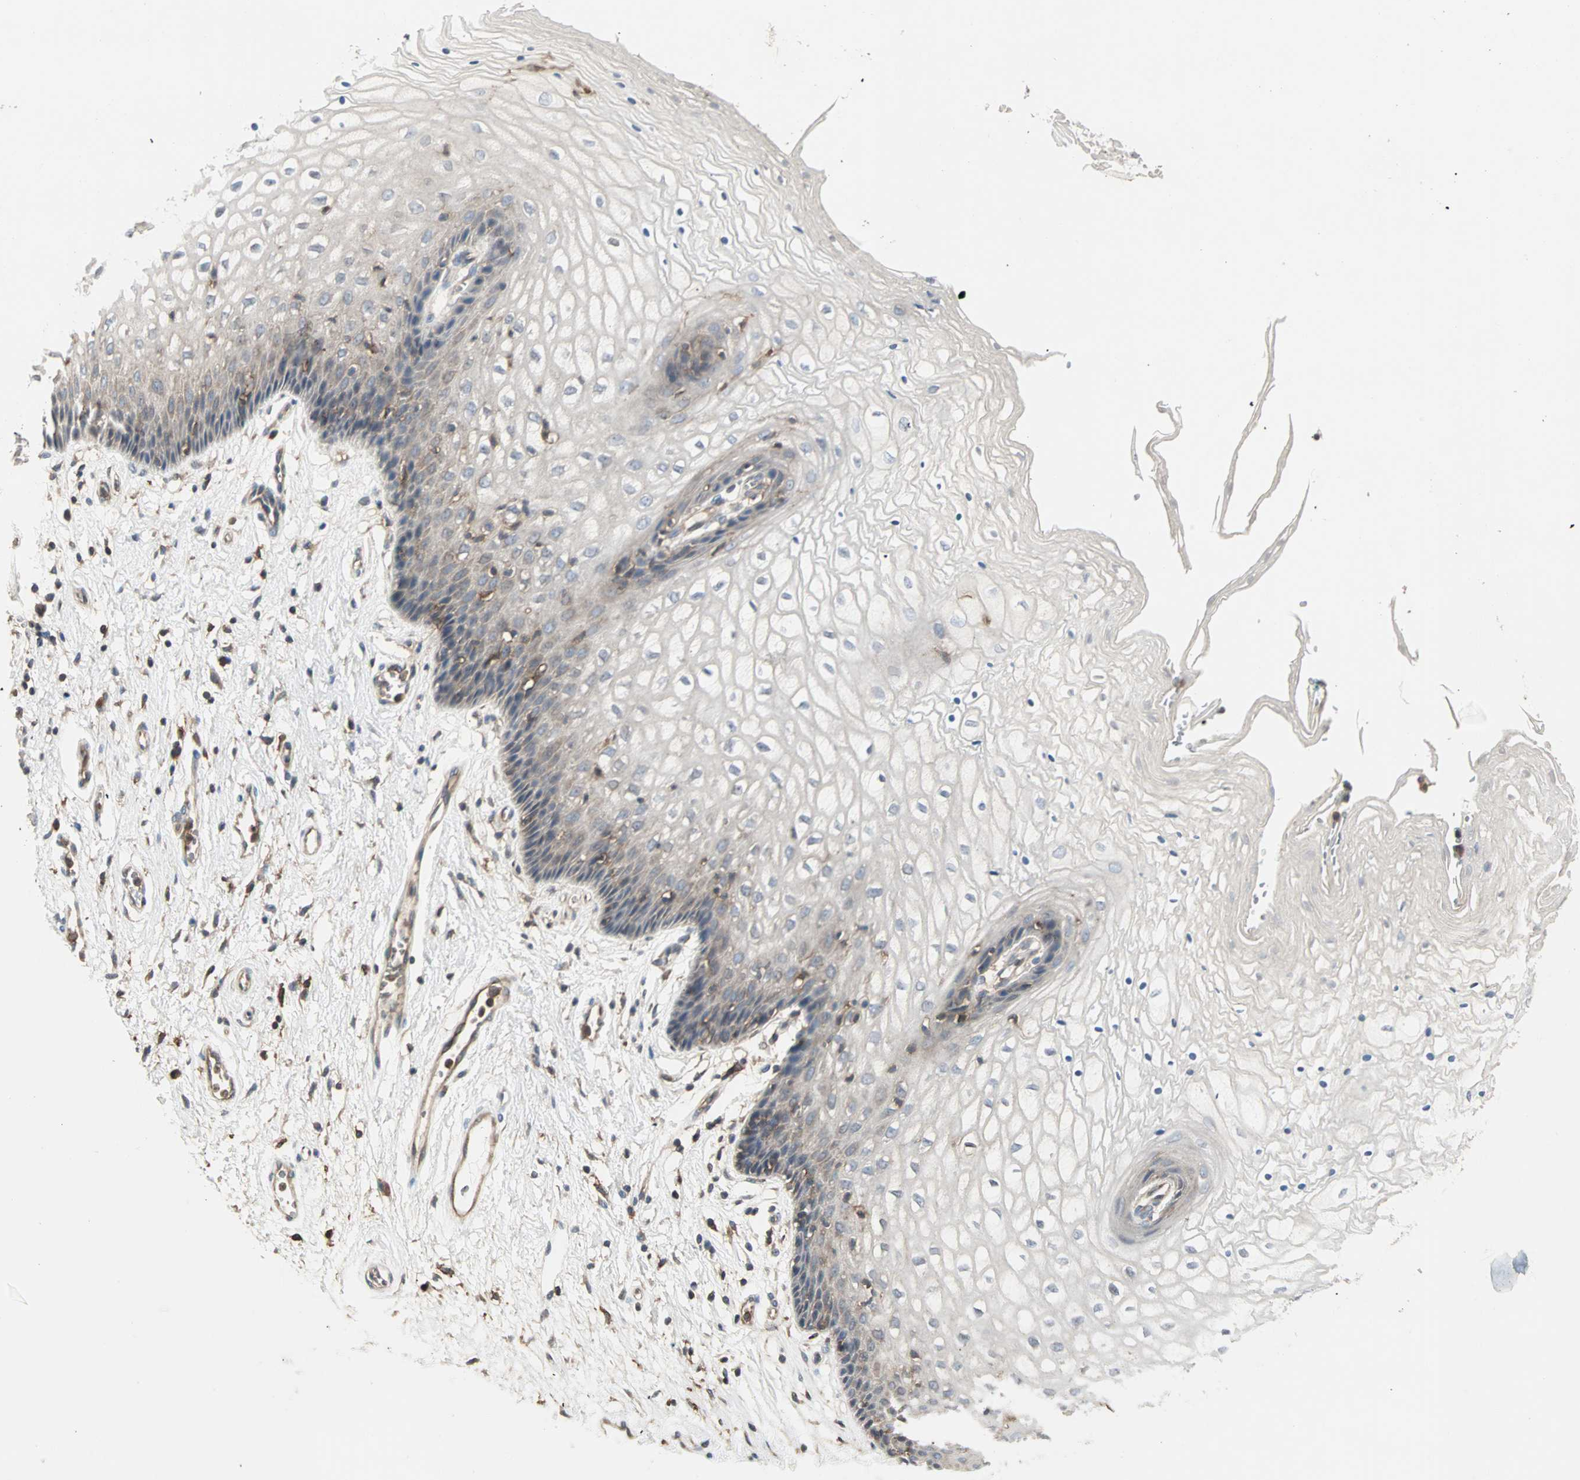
{"staining": {"intensity": "moderate", "quantity": "<25%", "location": "cytoplasmic/membranous"}, "tissue": "vagina", "cell_type": "Squamous epithelial cells", "image_type": "normal", "snomed": [{"axis": "morphology", "description": "Normal tissue, NOS"}, {"axis": "topography", "description": "Vagina"}], "caption": "Protein analysis of benign vagina reveals moderate cytoplasmic/membranous positivity in about <25% of squamous epithelial cells. The protein is shown in brown color, while the nuclei are stained blue.", "gene": "GNAI2", "patient": {"sex": "female", "age": 34}}